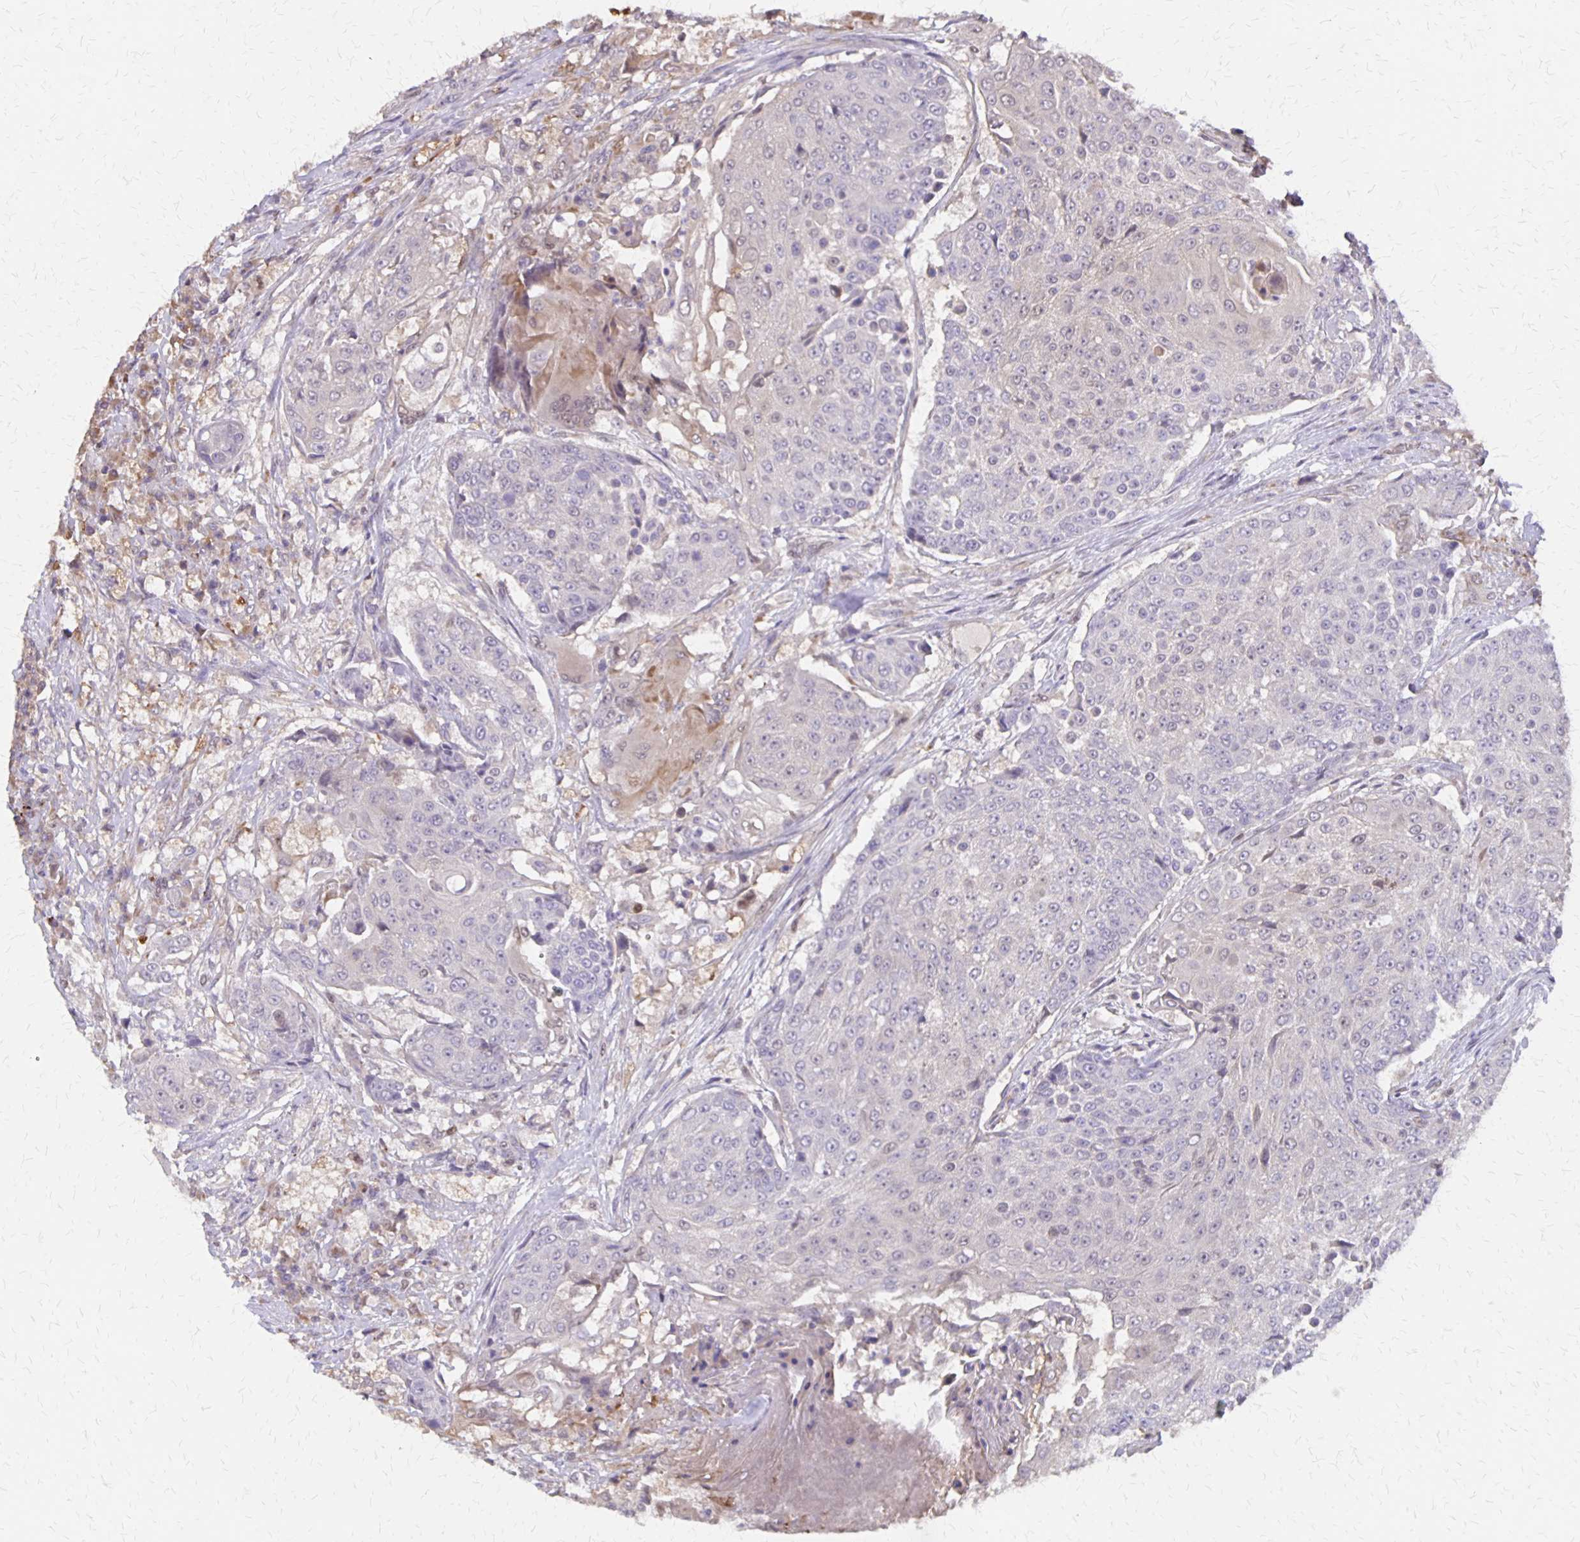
{"staining": {"intensity": "negative", "quantity": "none", "location": "none"}, "tissue": "urothelial cancer", "cell_type": "Tumor cells", "image_type": "cancer", "snomed": [{"axis": "morphology", "description": "Urothelial carcinoma, High grade"}, {"axis": "topography", "description": "Urinary bladder"}], "caption": "A micrograph of urothelial cancer stained for a protein demonstrates no brown staining in tumor cells.", "gene": "NOG", "patient": {"sex": "female", "age": 63}}